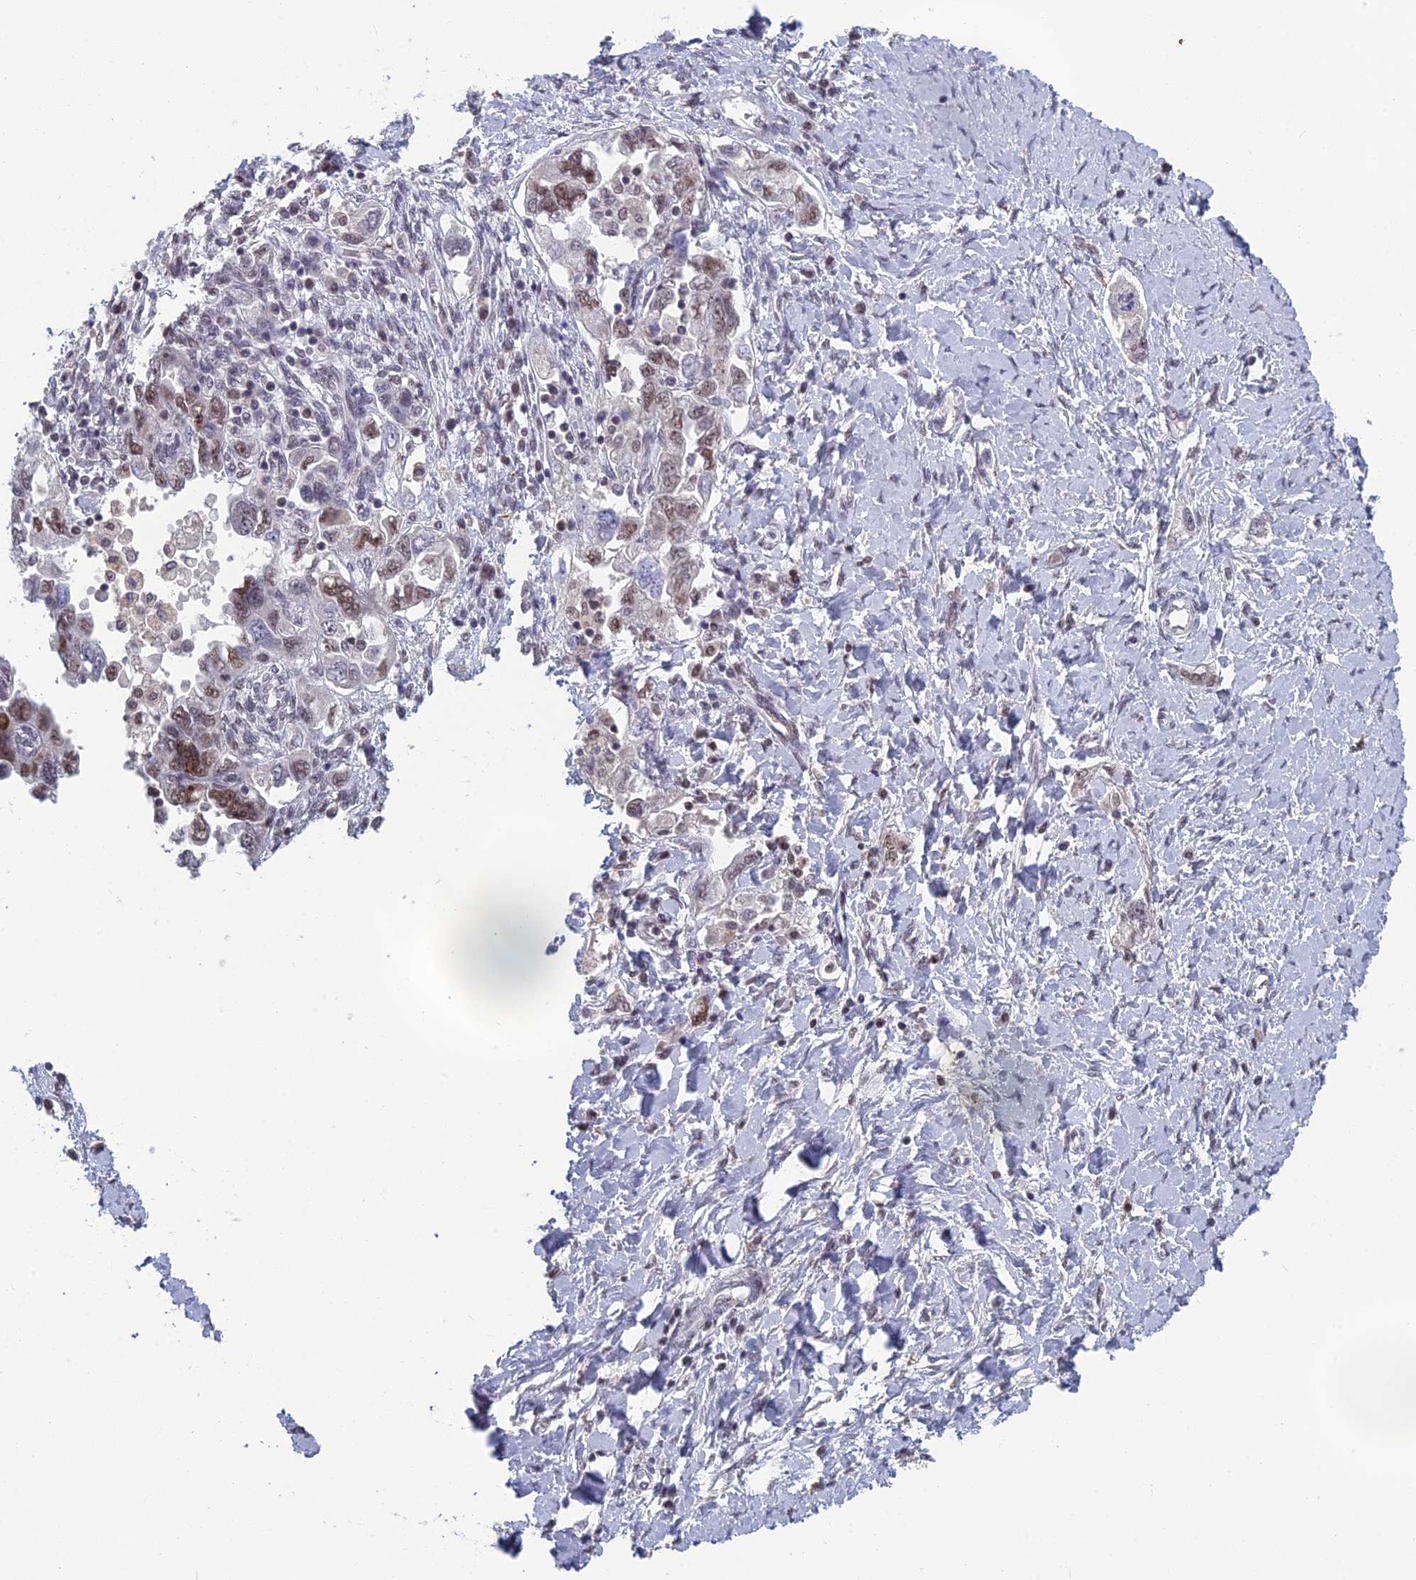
{"staining": {"intensity": "weak", "quantity": "25%-75%", "location": "nuclear"}, "tissue": "ovarian cancer", "cell_type": "Tumor cells", "image_type": "cancer", "snomed": [{"axis": "morphology", "description": "Carcinoma, NOS"}, {"axis": "morphology", "description": "Cystadenocarcinoma, serous, NOS"}, {"axis": "topography", "description": "Ovary"}], "caption": "Immunohistochemistry photomicrograph of carcinoma (ovarian) stained for a protein (brown), which displays low levels of weak nuclear positivity in approximately 25%-75% of tumor cells.", "gene": "MT-CO3", "patient": {"sex": "female", "age": 69}}